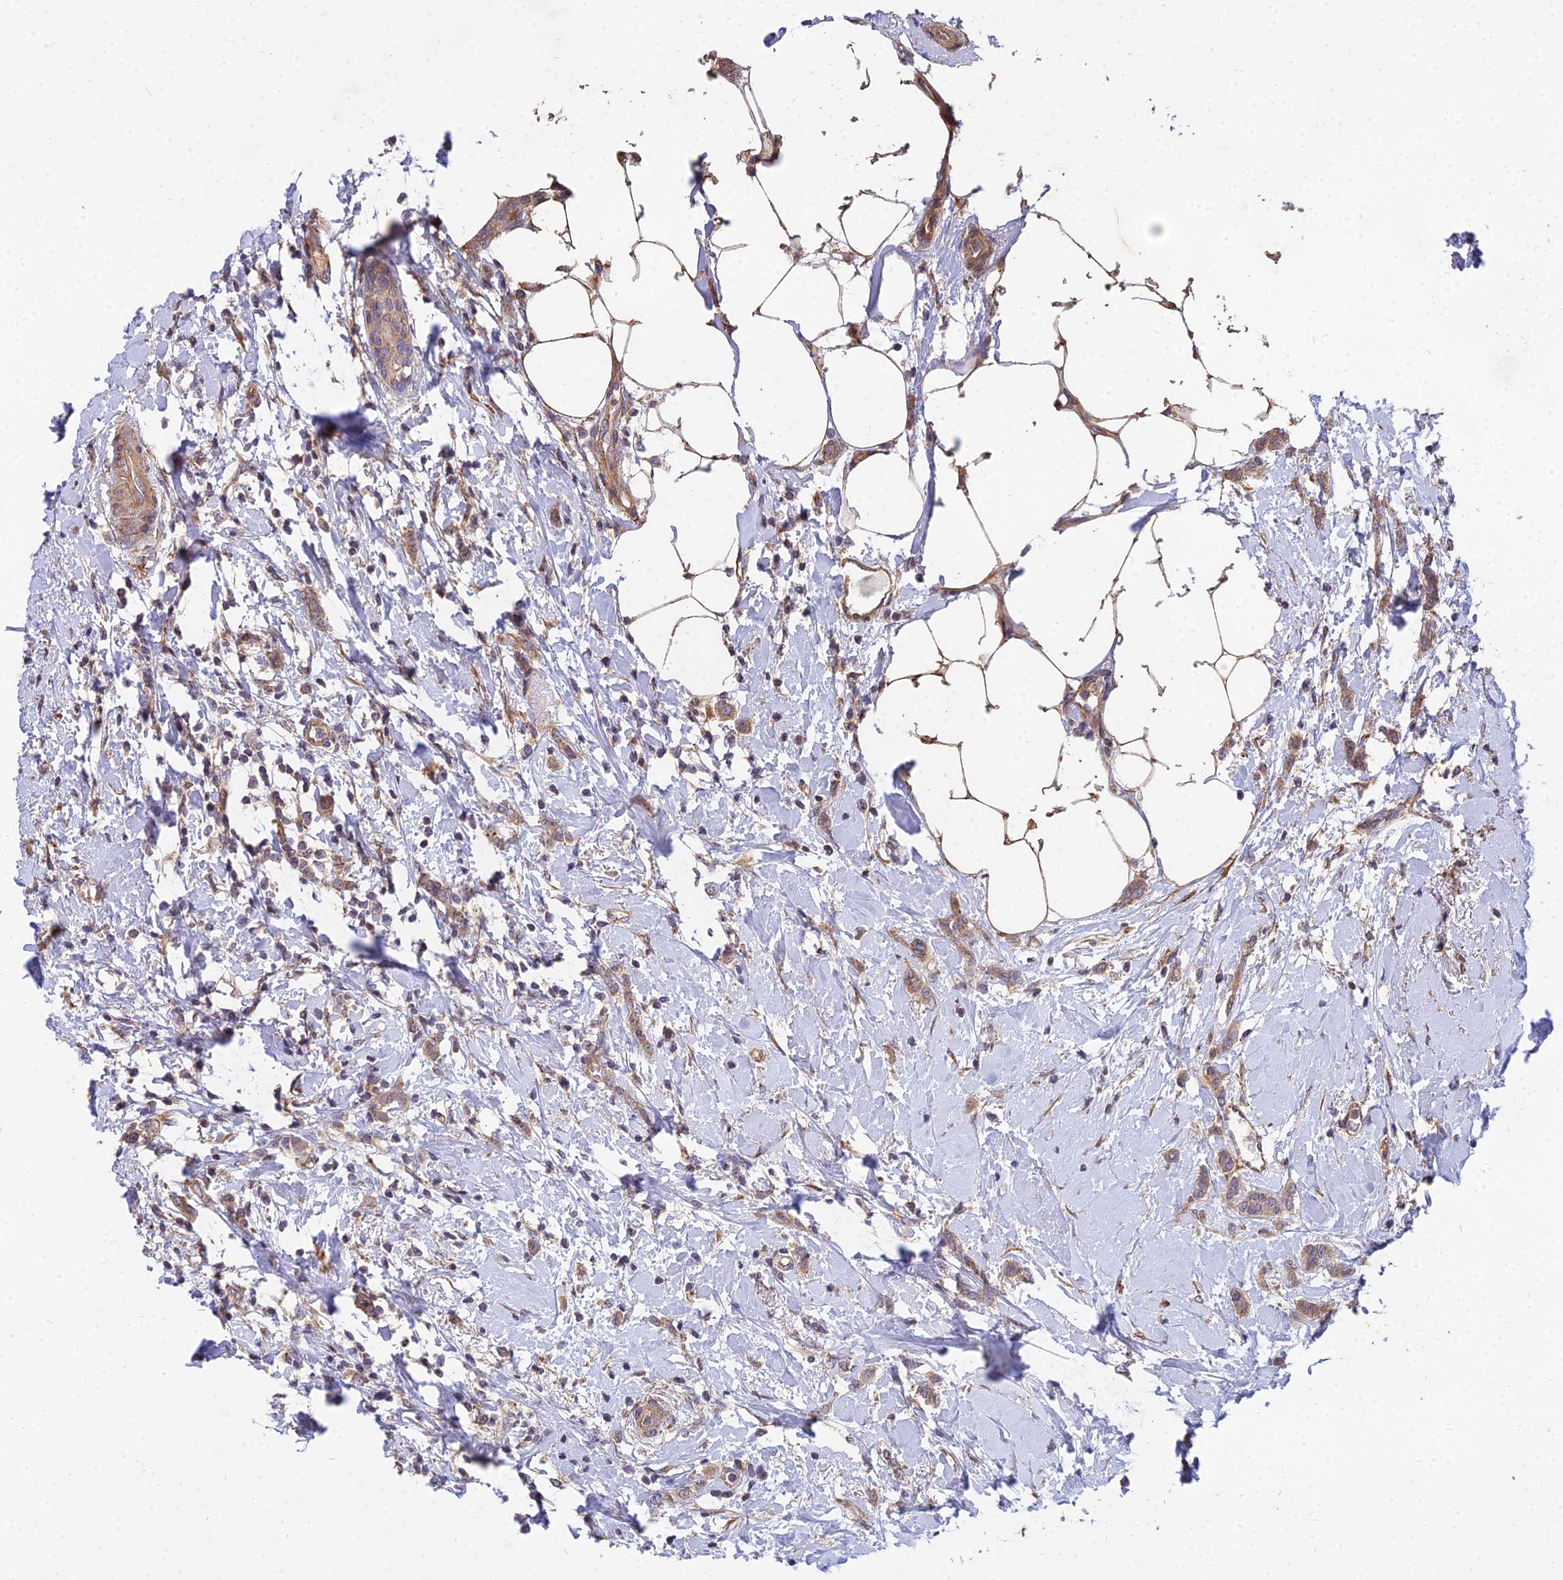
{"staining": {"intensity": "moderate", "quantity": ">75%", "location": "cytoplasmic/membranous"}, "tissue": "breast cancer", "cell_type": "Tumor cells", "image_type": "cancer", "snomed": [{"axis": "morphology", "description": "Duct carcinoma"}, {"axis": "topography", "description": "Breast"}], "caption": "A brown stain labels moderate cytoplasmic/membranous expression of a protein in human breast invasive ductal carcinoma tumor cells. (DAB IHC with brightfield microscopy, high magnification).", "gene": "ARL8B", "patient": {"sex": "female", "age": 72}}